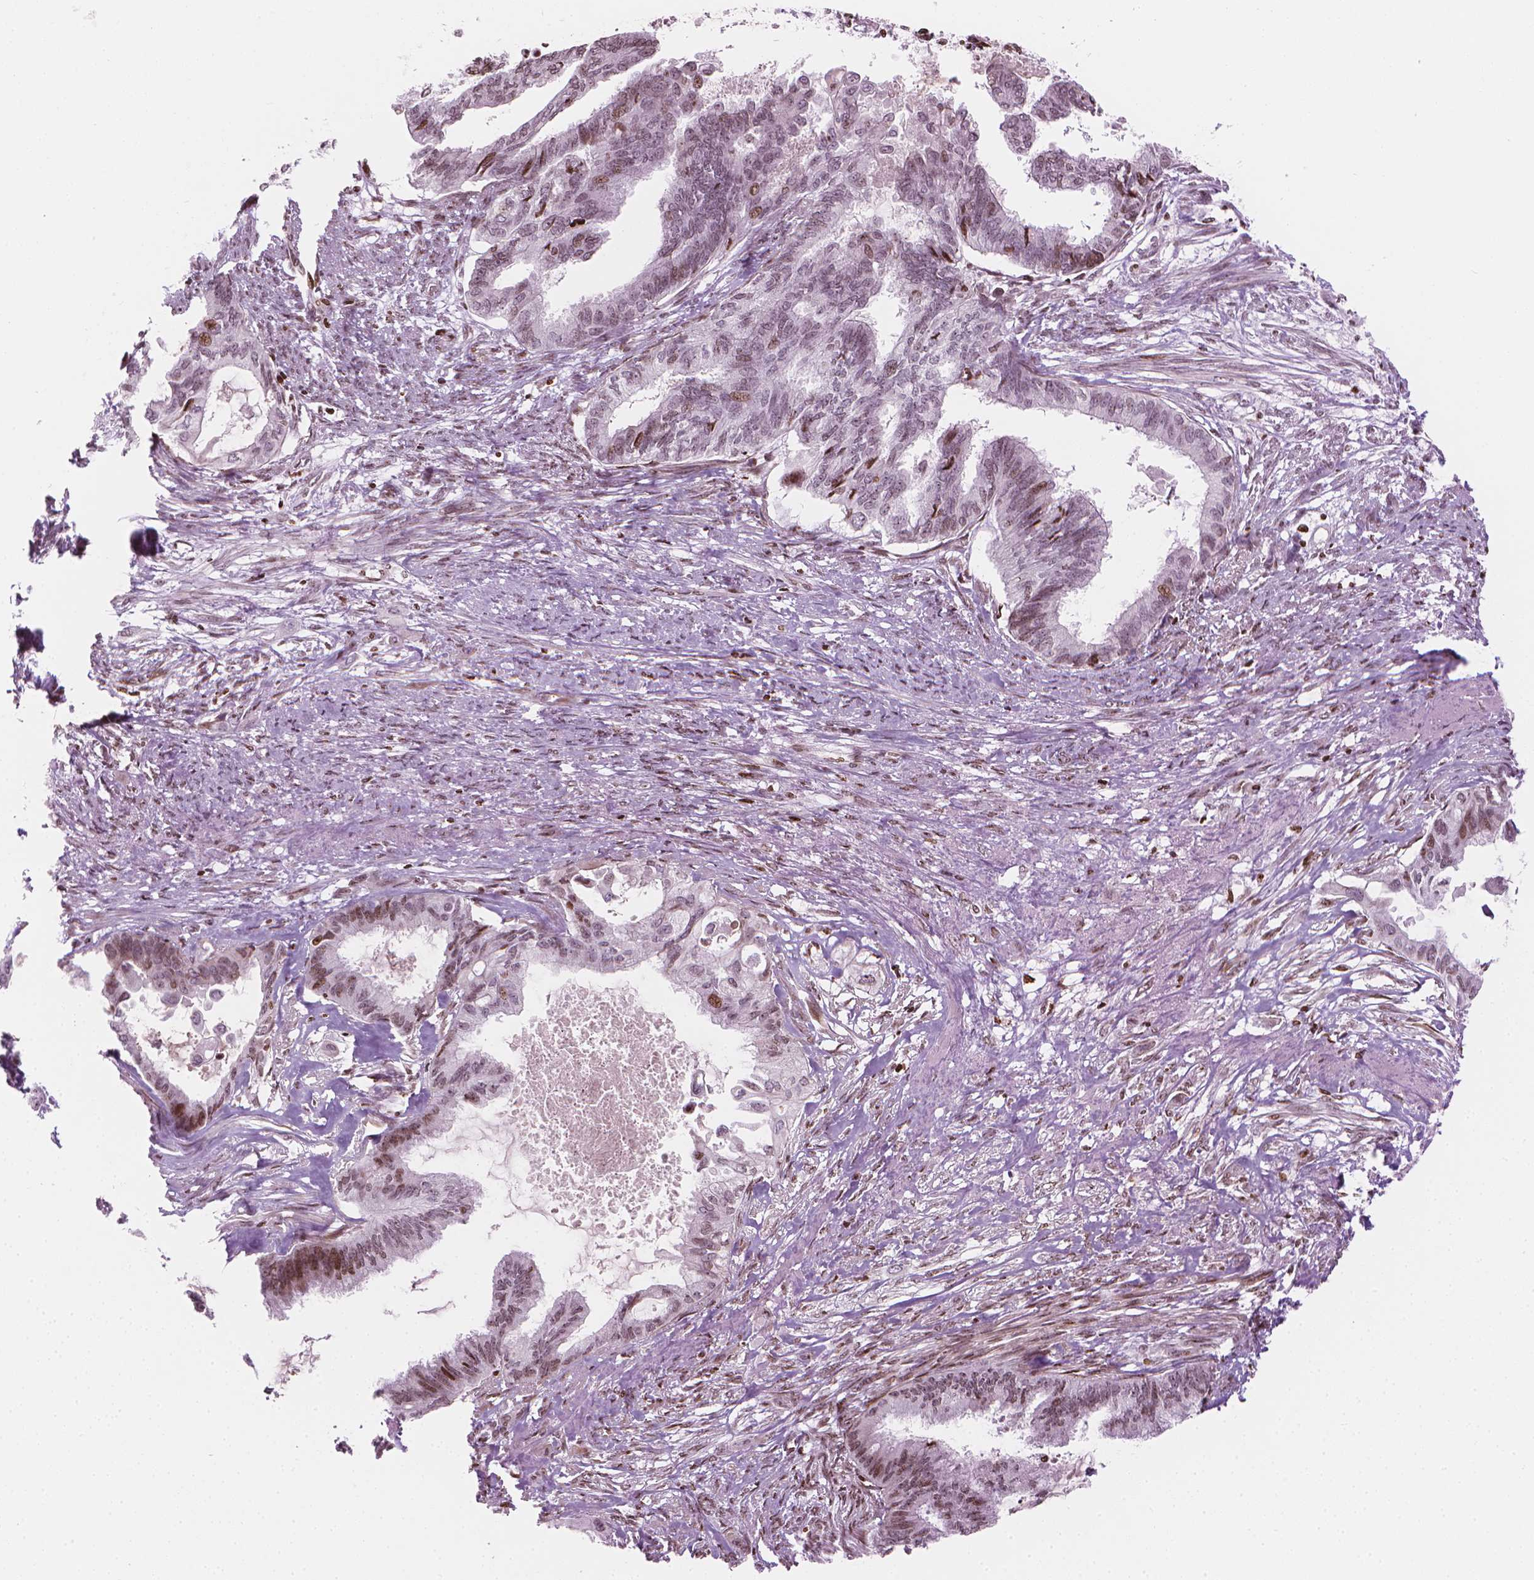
{"staining": {"intensity": "moderate", "quantity": "25%-75%", "location": "nuclear"}, "tissue": "endometrial cancer", "cell_type": "Tumor cells", "image_type": "cancer", "snomed": [{"axis": "morphology", "description": "Adenocarcinoma, NOS"}, {"axis": "topography", "description": "Endometrium"}], "caption": "High-magnification brightfield microscopy of endometrial cancer (adenocarcinoma) stained with DAB (3,3'-diaminobenzidine) (brown) and counterstained with hematoxylin (blue). tumor cells exhibit moderate nuclear positivity is identified in approximately25%-75% of cells.", "gene": "PIP4K2A", "patient": {"sex": "female", "age": 86}}